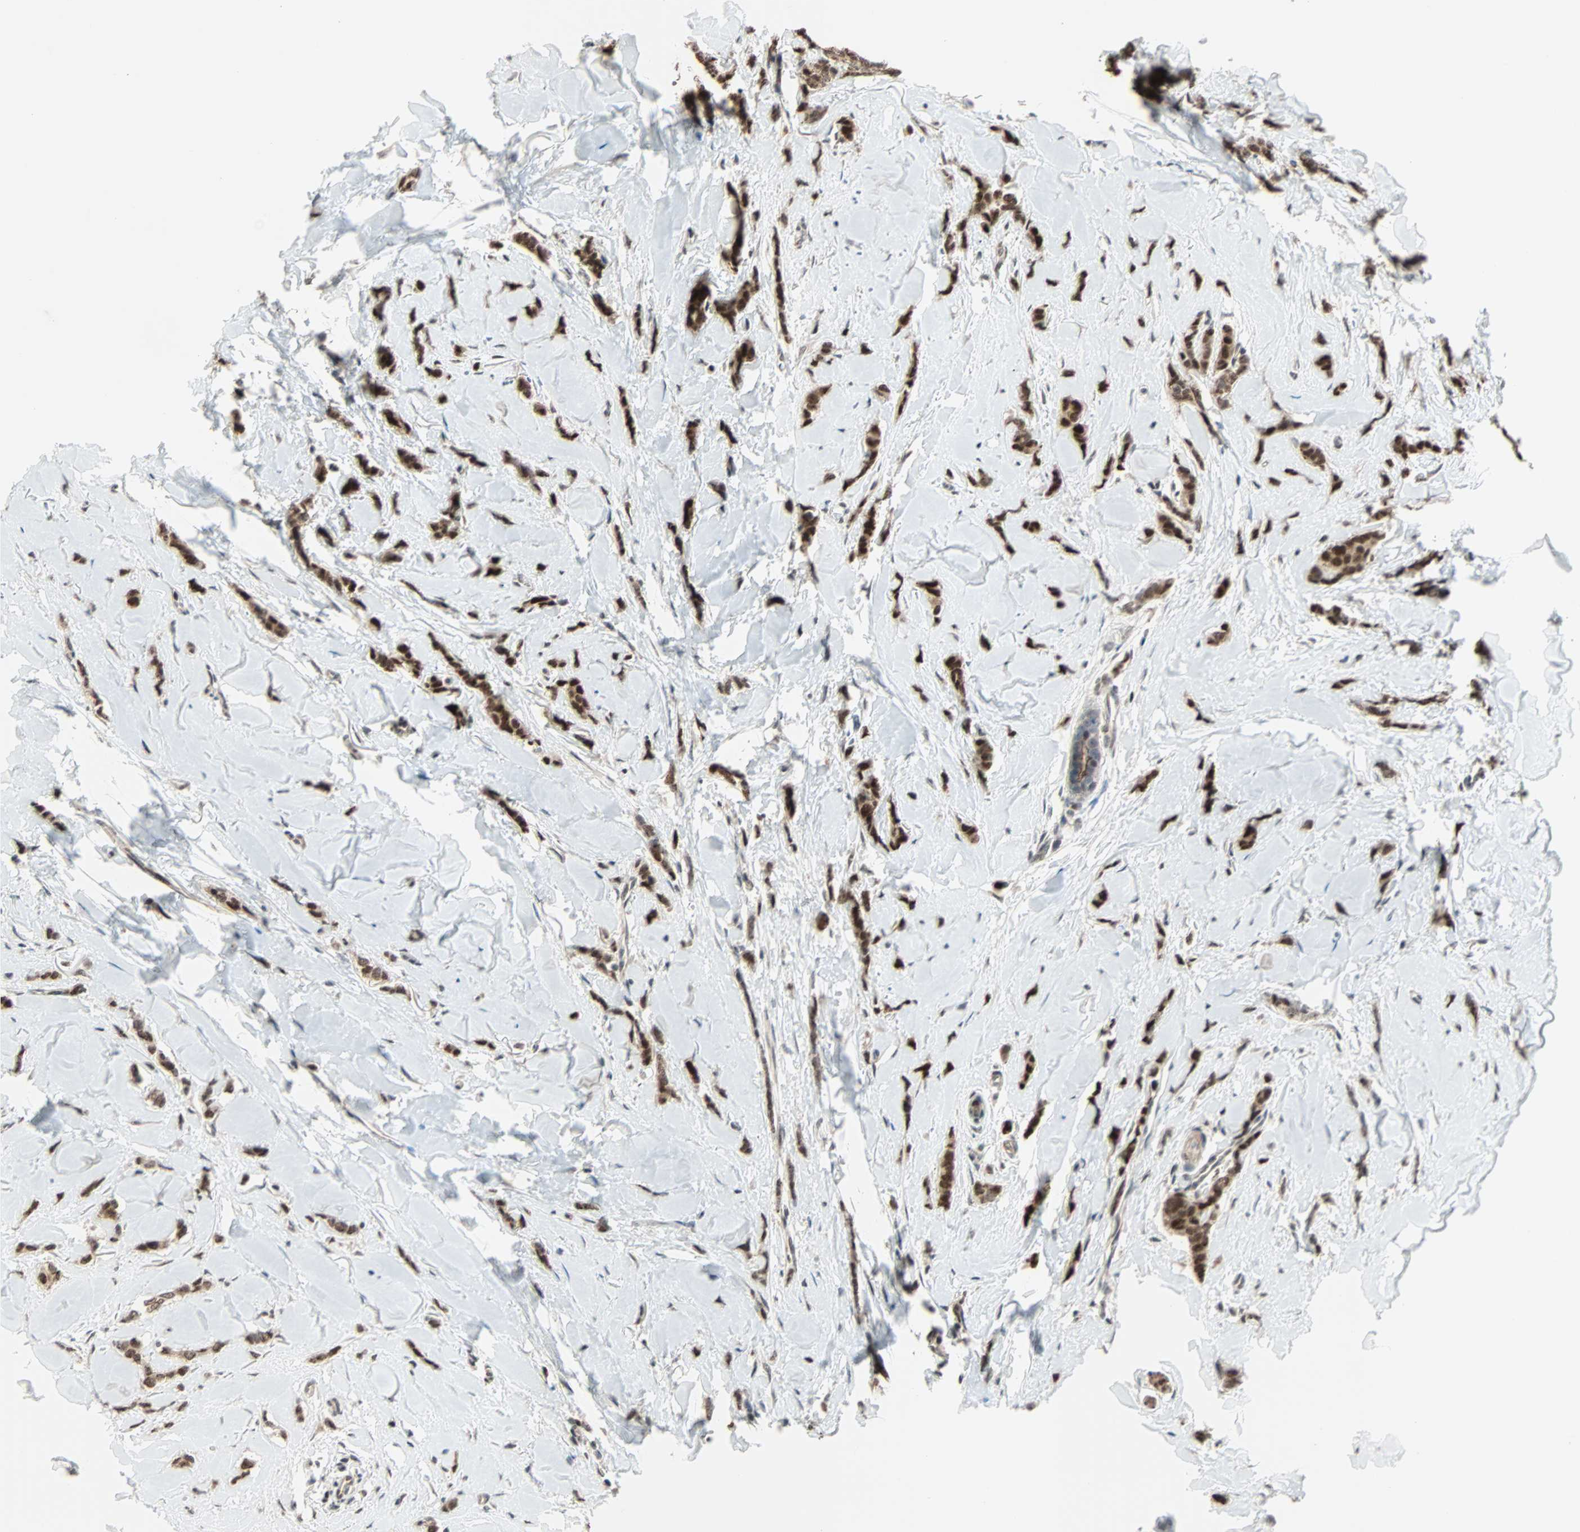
{"staining": {"intensity": "strong", "quantity": ">75%", "location": "cytoplasmic/membranous,nuclear"}, "tissue": "breast cancer", "cell_type": "Tumor cells", "image_type": "cancer", "snomed": [{"axis": "morphology", "description": "Lobular carcinoma"}, {"axis": "topography", "description": "Skin"}, {"axis": "topography", "description": "Breast"}], "caption": "An immunohistochemistry (IHC) image of tumor tissue is shown. Protein staining in brown labels strong cytoplasmic/membranous and nuclear positivity in breast lobular carcinoma within tumor cells. (DAB (3,3'-diaminobenzidine) IHC with brightfield microscopy, high magnification).", "gene": "CBX4", "patient": {"sex": "female", "age": 46}}